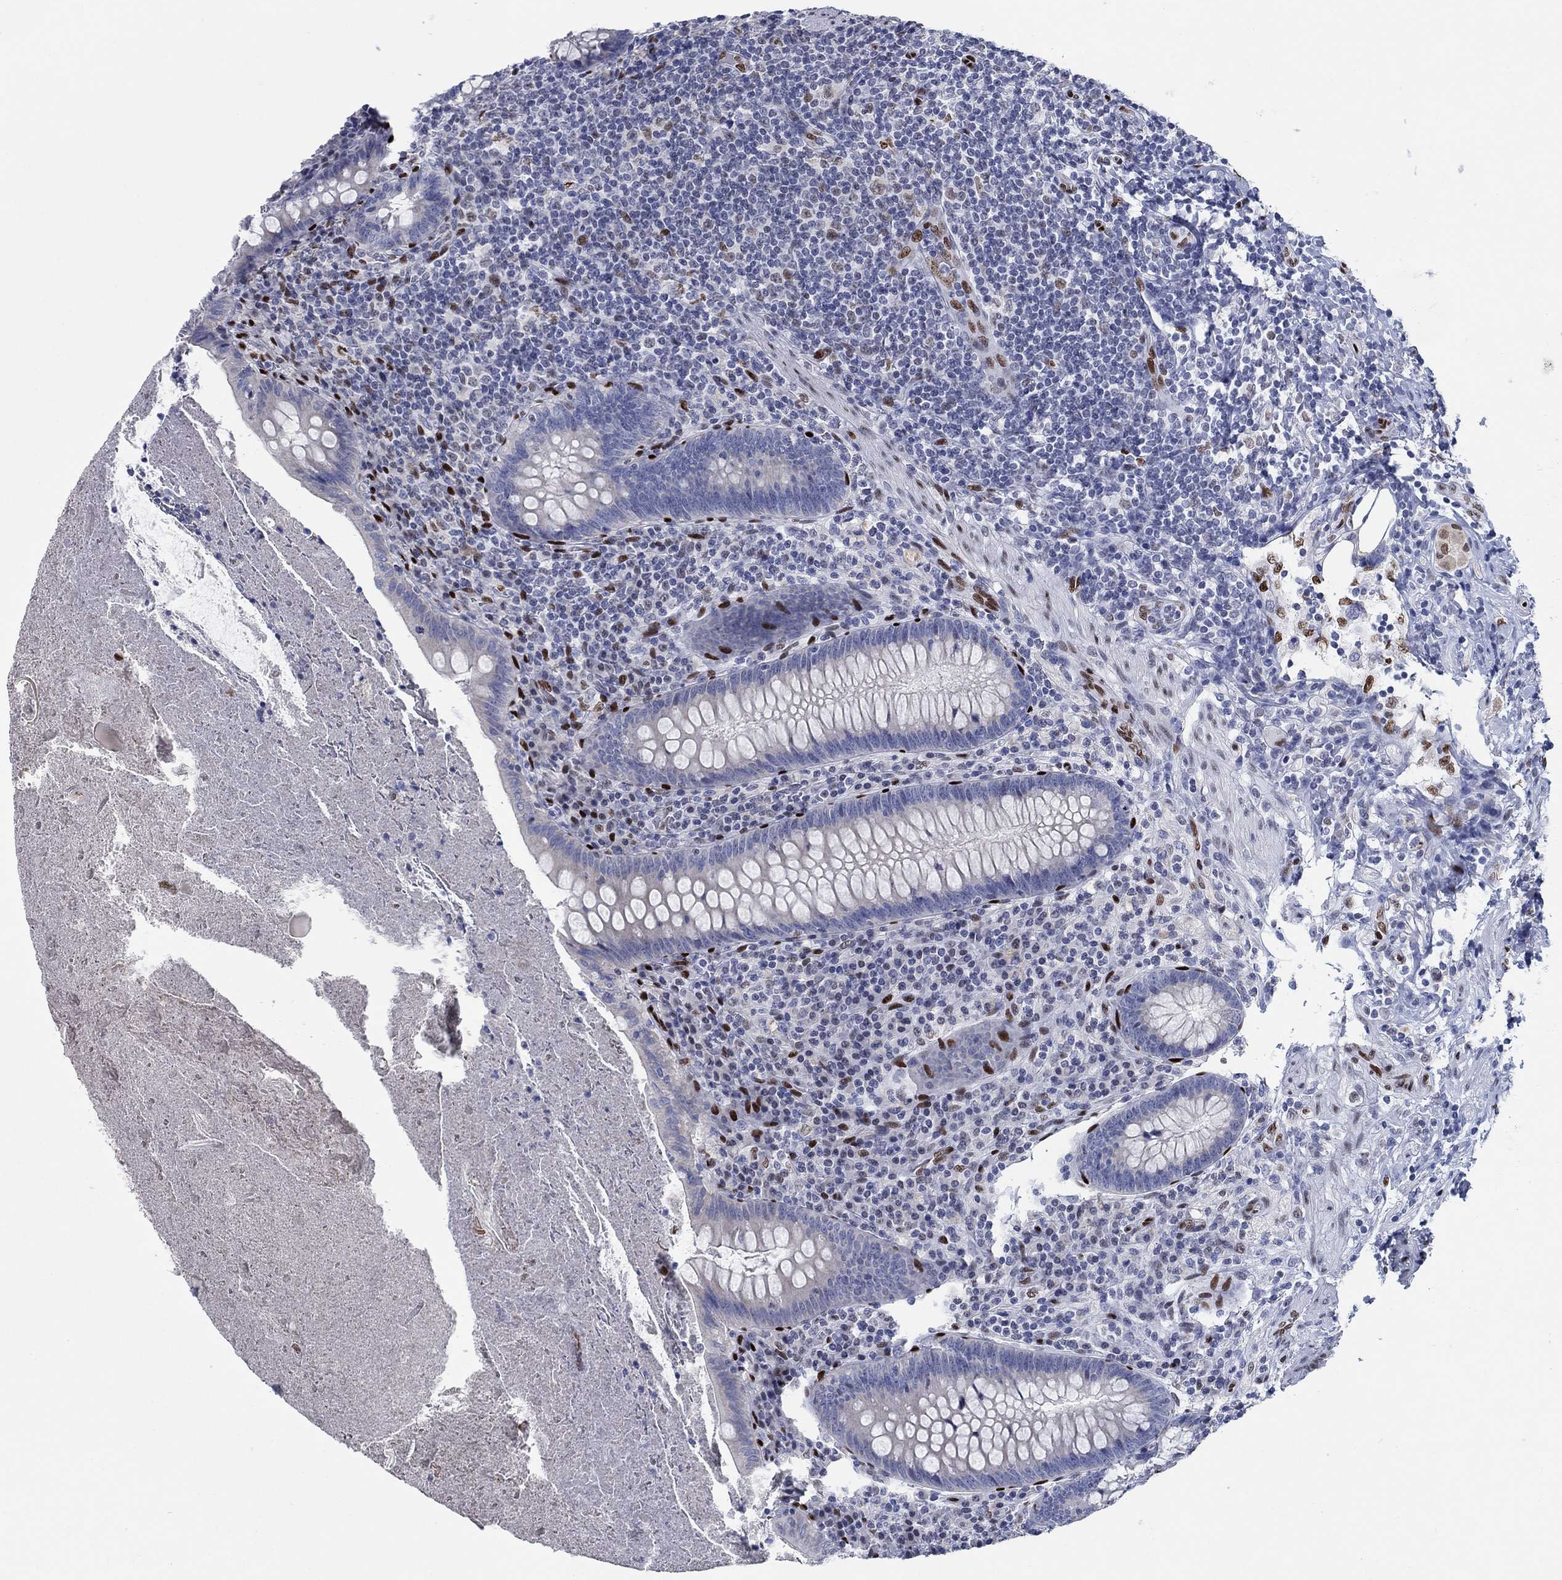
{"staining": {"intensity": "negative", "quantity": "none", "location": "none"}, "tissue": "appendix", "cell_type": "Glandular cells", "image_type": "normal", "snomed": [{"axis": "morphology", "description": "Normal tissue, NOS"}, {"axis": "topography", "description": "Appendix"}], "caption": "An immunohistochemistry (IHC) photomicrograph of normal appendix is shown. There is no staining in glandular cells of appendix.", "gene": "ZEB1", "patient": {"sex": "male", "age": 47}}